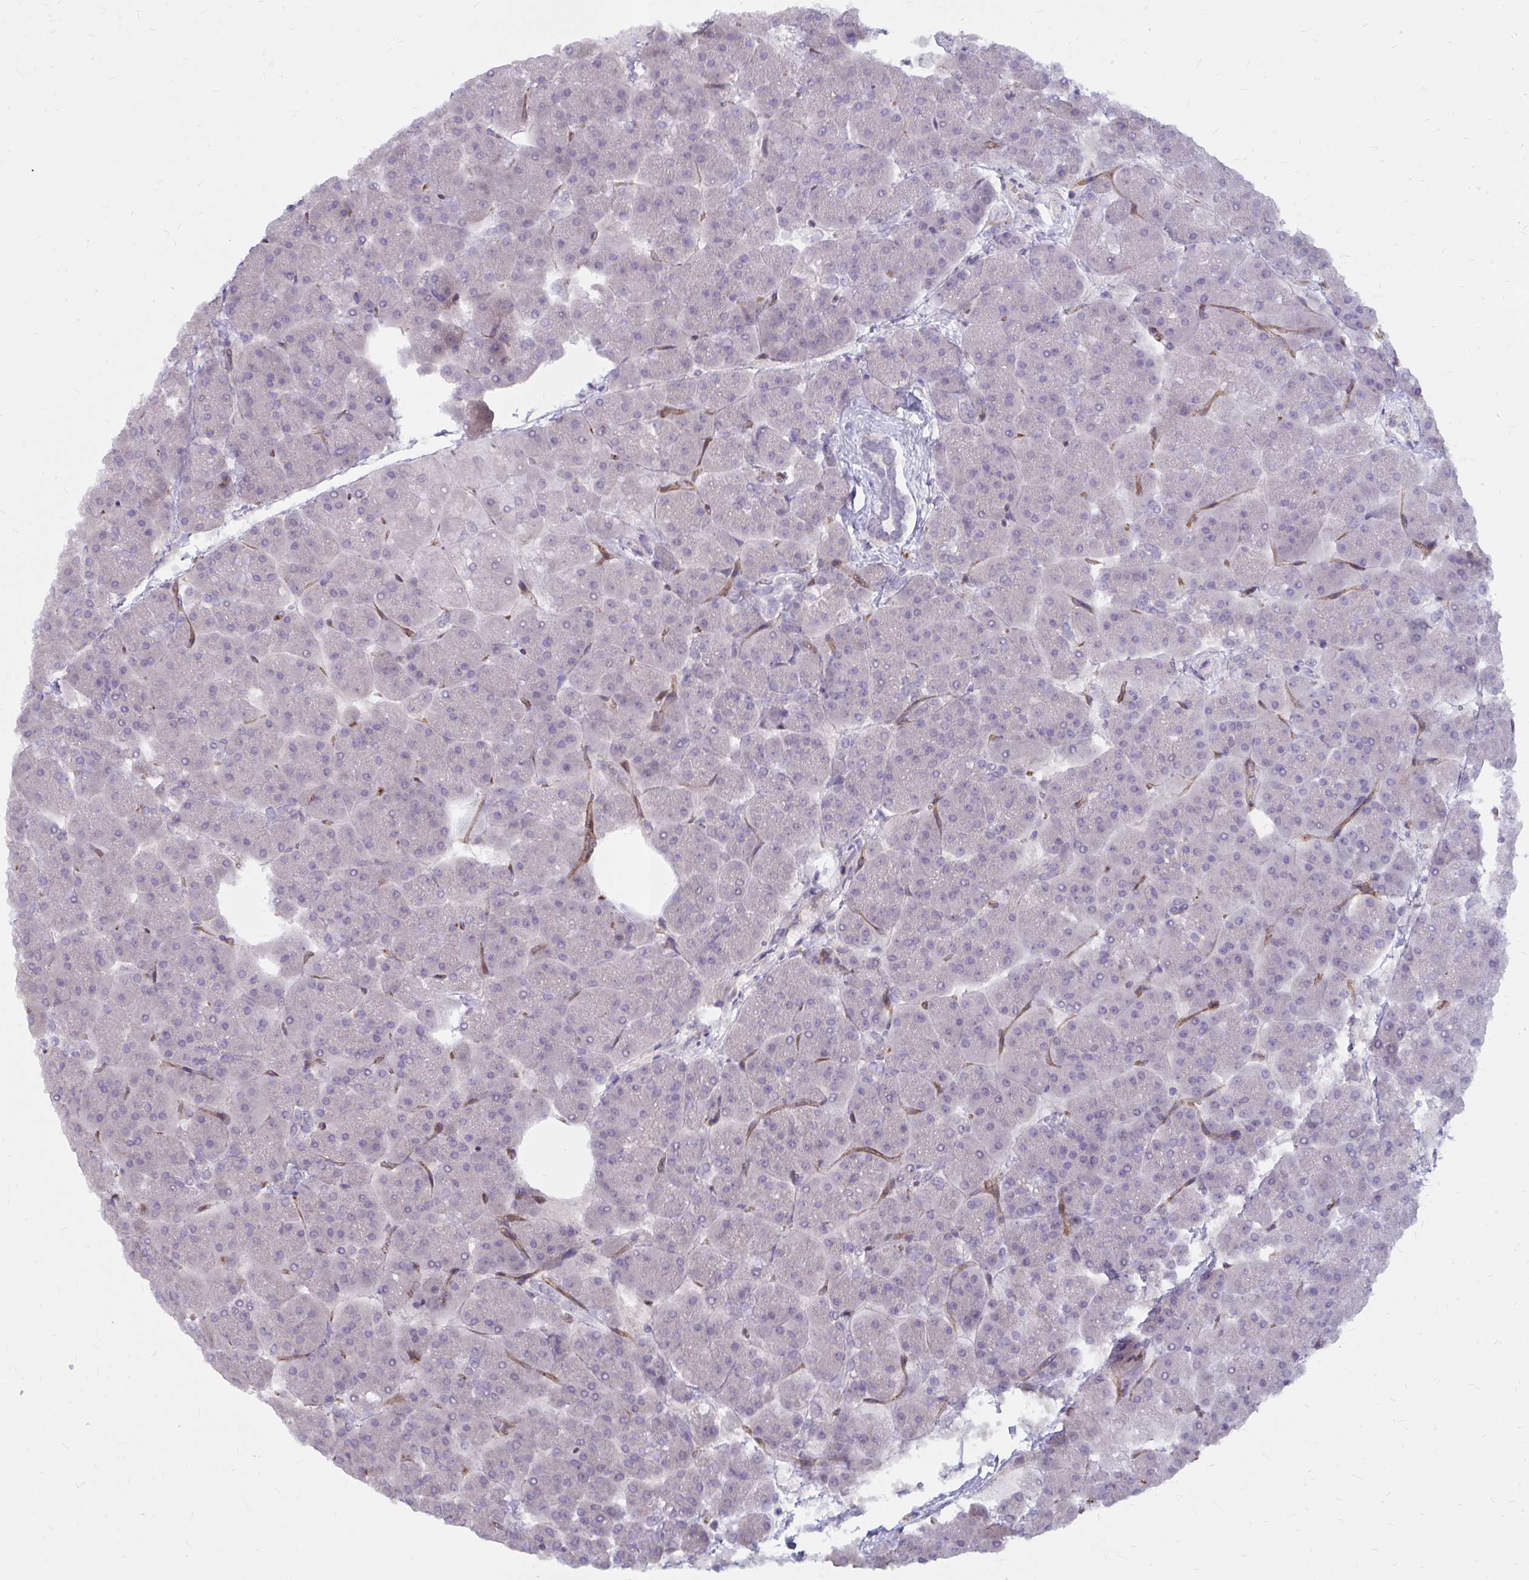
{"staining": {"intensity": "weak", "quantity": "25%-75%", "location": "nuclear"}, "tissue": "pancreas", "cell_type": "Exocrine glandular cells", "image_type": "normal", "snomed": [{"axis": "morphology", "description": "Normal tissue, NOS"}, {"axis": "topography", "description": "Pancreas"}, {"axis": "topography", "description": "Peripheral nerve tissue"}], "caption": "Immunohistochemical staining of benign human pancreas displays 25%-75% levels of weak nuclear protein expression in about 25%-75% of exocrine glandular cells.", "gene": "MUS81", "patient": {"sex": "male", "age": 54}}